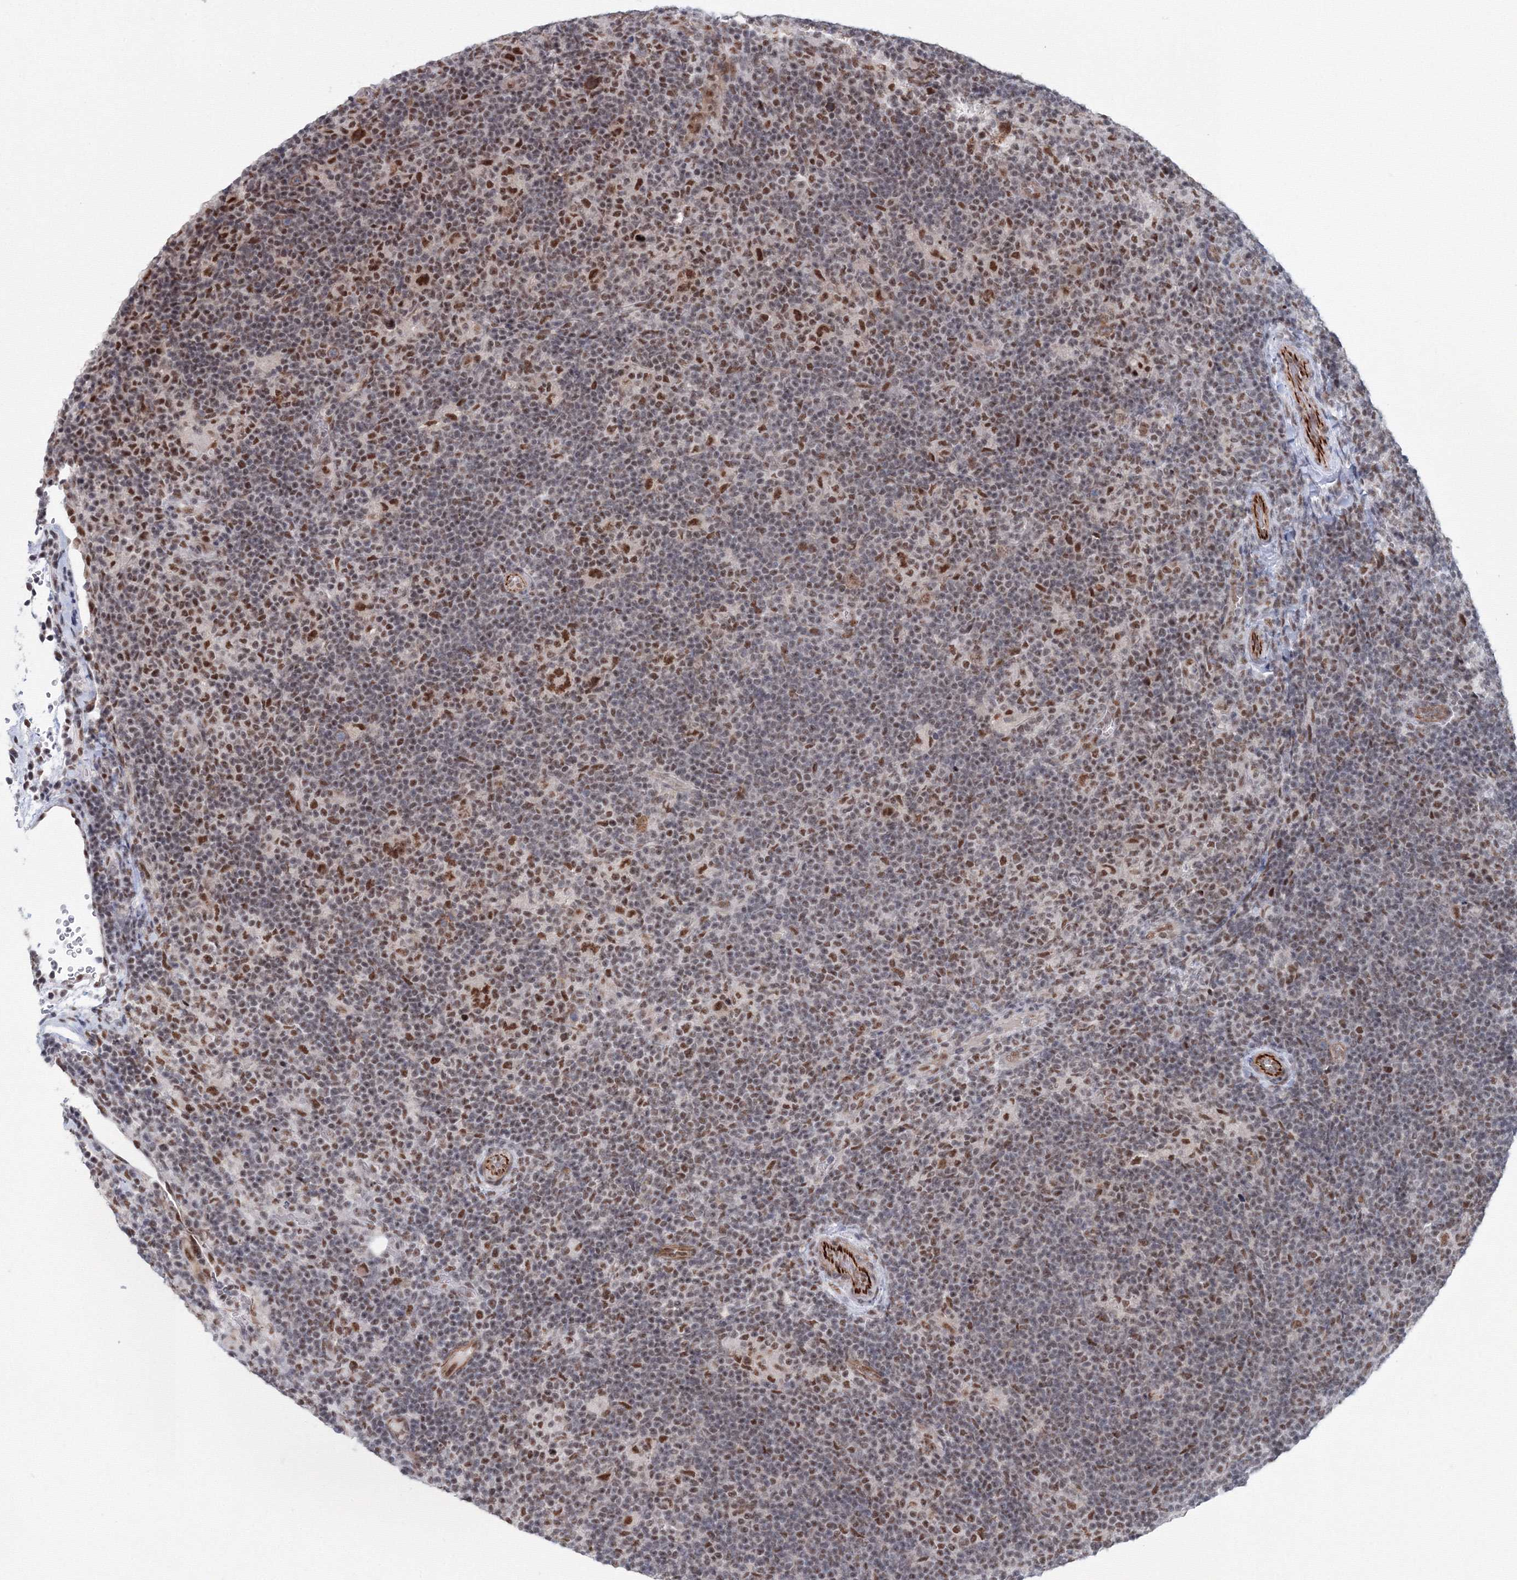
{"staining": {"intensity": "strong", "quantity": ">75%", "location": "nuclear"}, "tissue": "lymphoma", "cell_type": "Tumor cells", "image_type": "cancer", "snomed": [{"axis": "morphology", "description": "Hodgkin's disease, NOS"}, {"axis": "topography", "description": "Lymph node"}], "caption": "This is an image of immunohistochemistry (IHC) staining of lymphoma, which shows strong expression in the nuclear of tumor cells.", "gene": "SF3B6", "patient": {"sex": "female", "age": 57}}